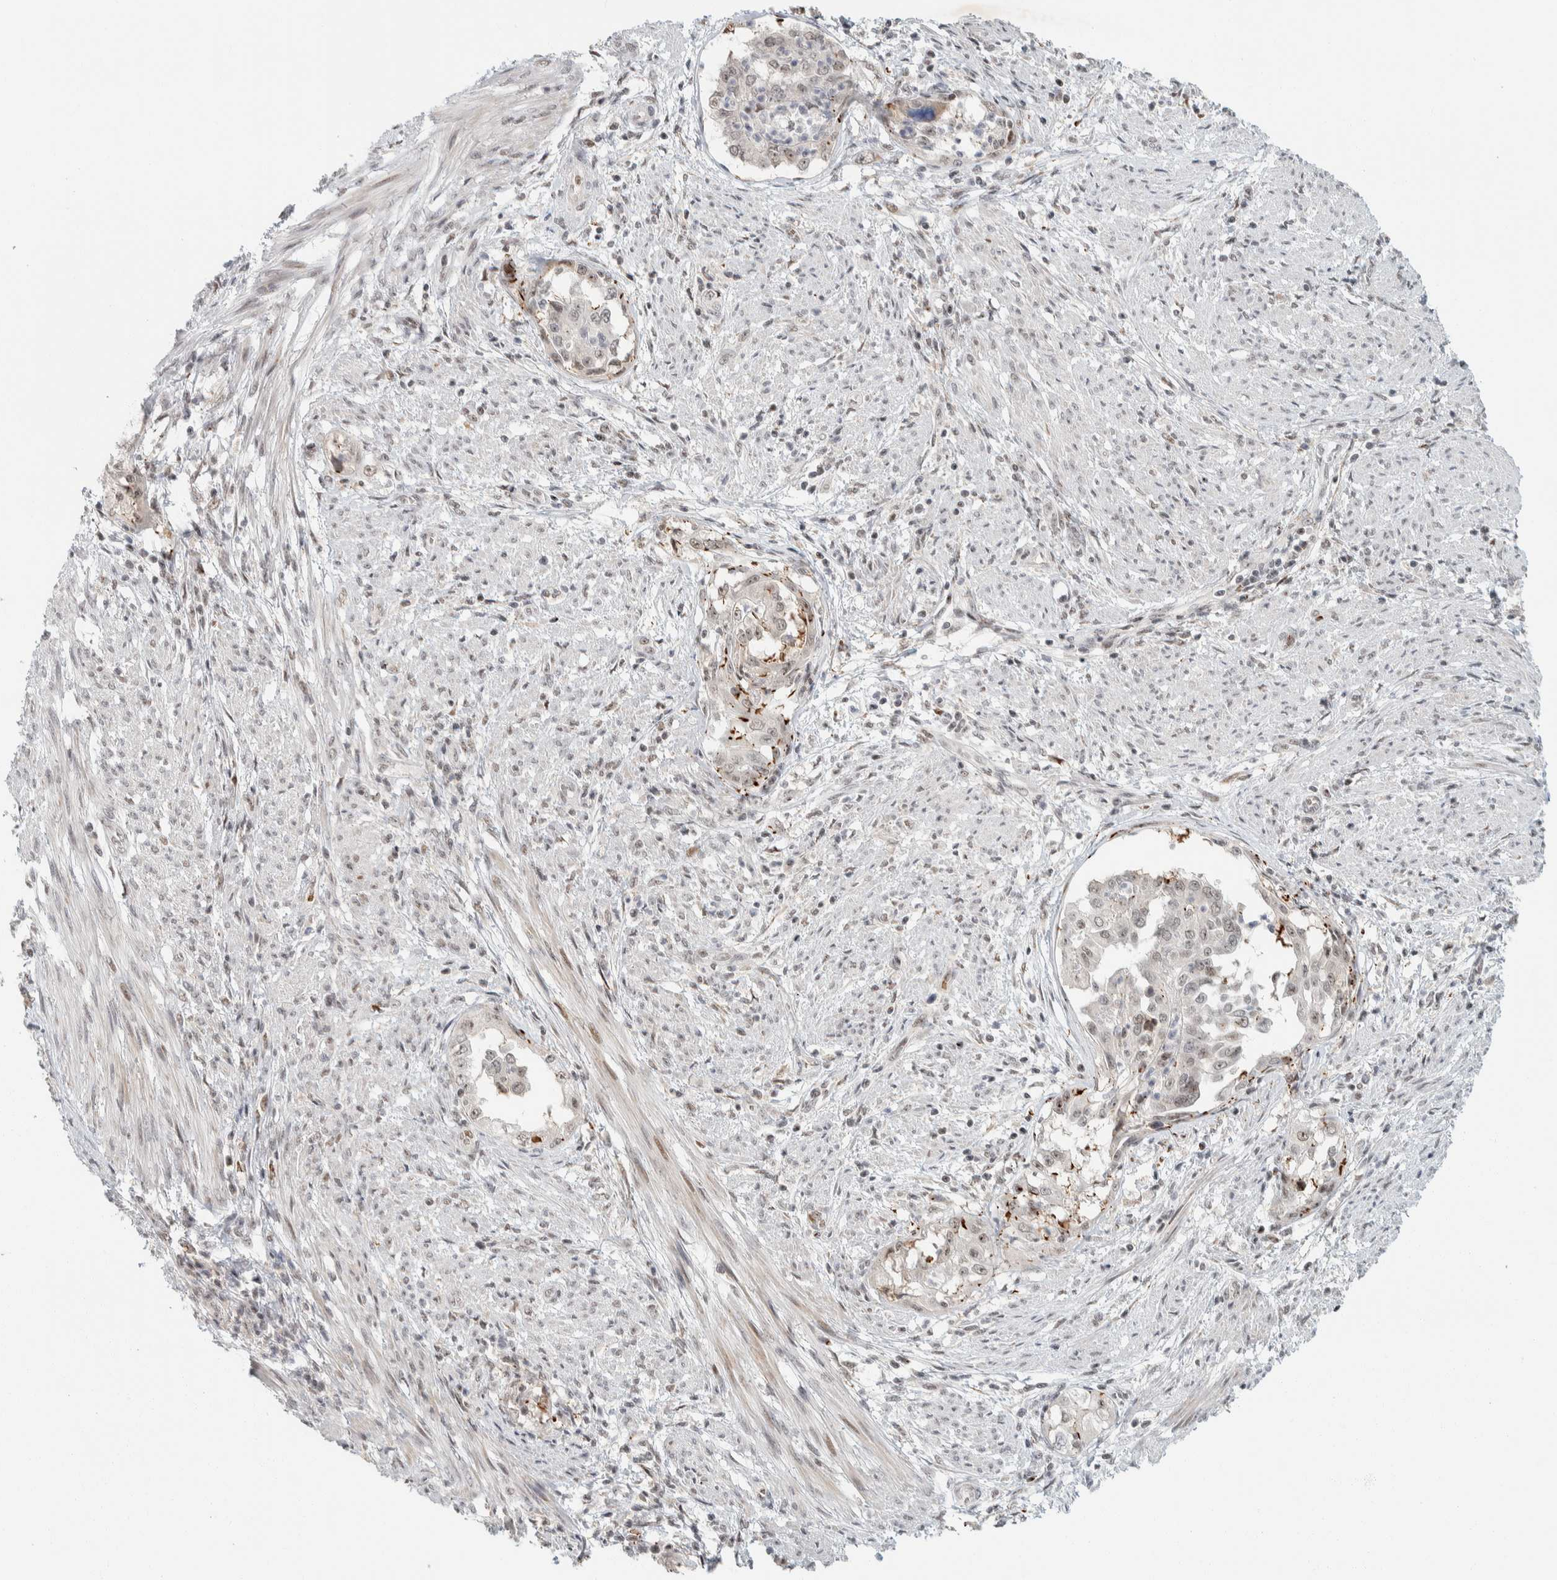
{"staining": {"intensity": "moderate", "quantity": "25%-75%", "location": "nuclear"}, "tissue": "endometrial cancer", "cell_type": "Tumor cells", "image_type": "cancer", "snomed": [{"axis": "morphology", "description": "Adenocarcinoma, NOS"}, {"axis": "topography", "description": "Endometrium"}], "caption": "Endometrial adenocarcinoma tissue exhibits moderate nuclear positivity in about 25%-75% of tumor cells, visualized by immunohistochemistry.", "gene": "ZBTB2", "patient": {"sex": "female", "age": 85}}